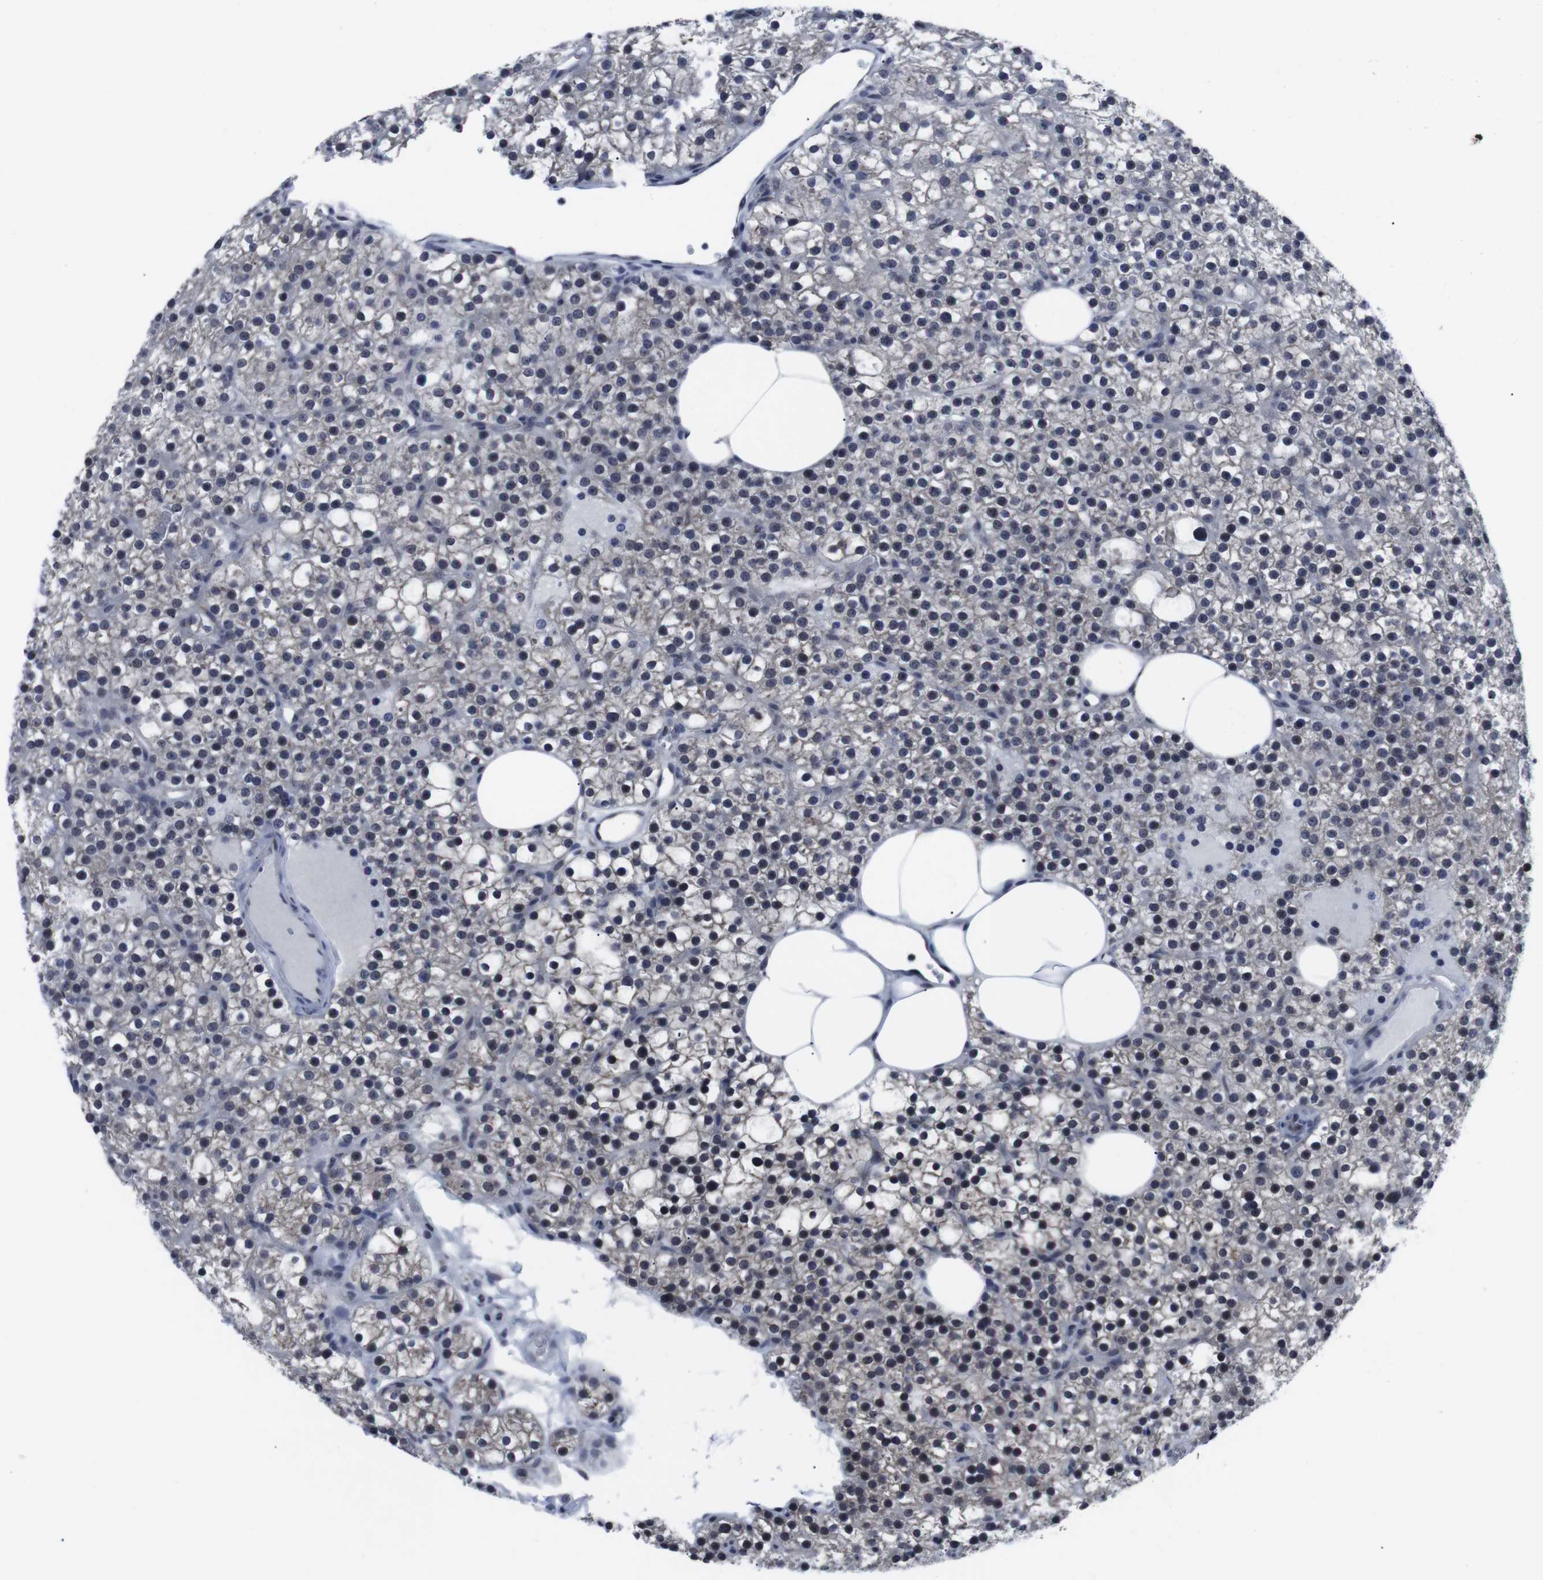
{"staining": {"intensity": "moderate", "quantity": "25%-75%", "location": "cytoplasmic/membranous,nuclear"}, "tissue": "parathyroid gland", "cell_type": "Glandular cells", "image_type": "normal", "snomed": [{"axis": "morphology", "description": "Normal tissue, NOS"}, {"axis": "morphology", "description": "Adenoma, NOS"}, {"axis": "topography", "description": "Parathyroid gland"}], "caption": "Protein staining reveals moderate cytoplasmic/membranous,nuclear positivity in approximately 25%-75% of glandular cells in normal parathyroid gland. The staining was performed using DAB (3,3'-diaminobenzidine) to visualize the protein expression in brown, while the nuclei were stained in blue with hematoxylin (Magnification: 20x).", "gene": "GEMIN2", "patient": {"sex": "female", "age": 70}}